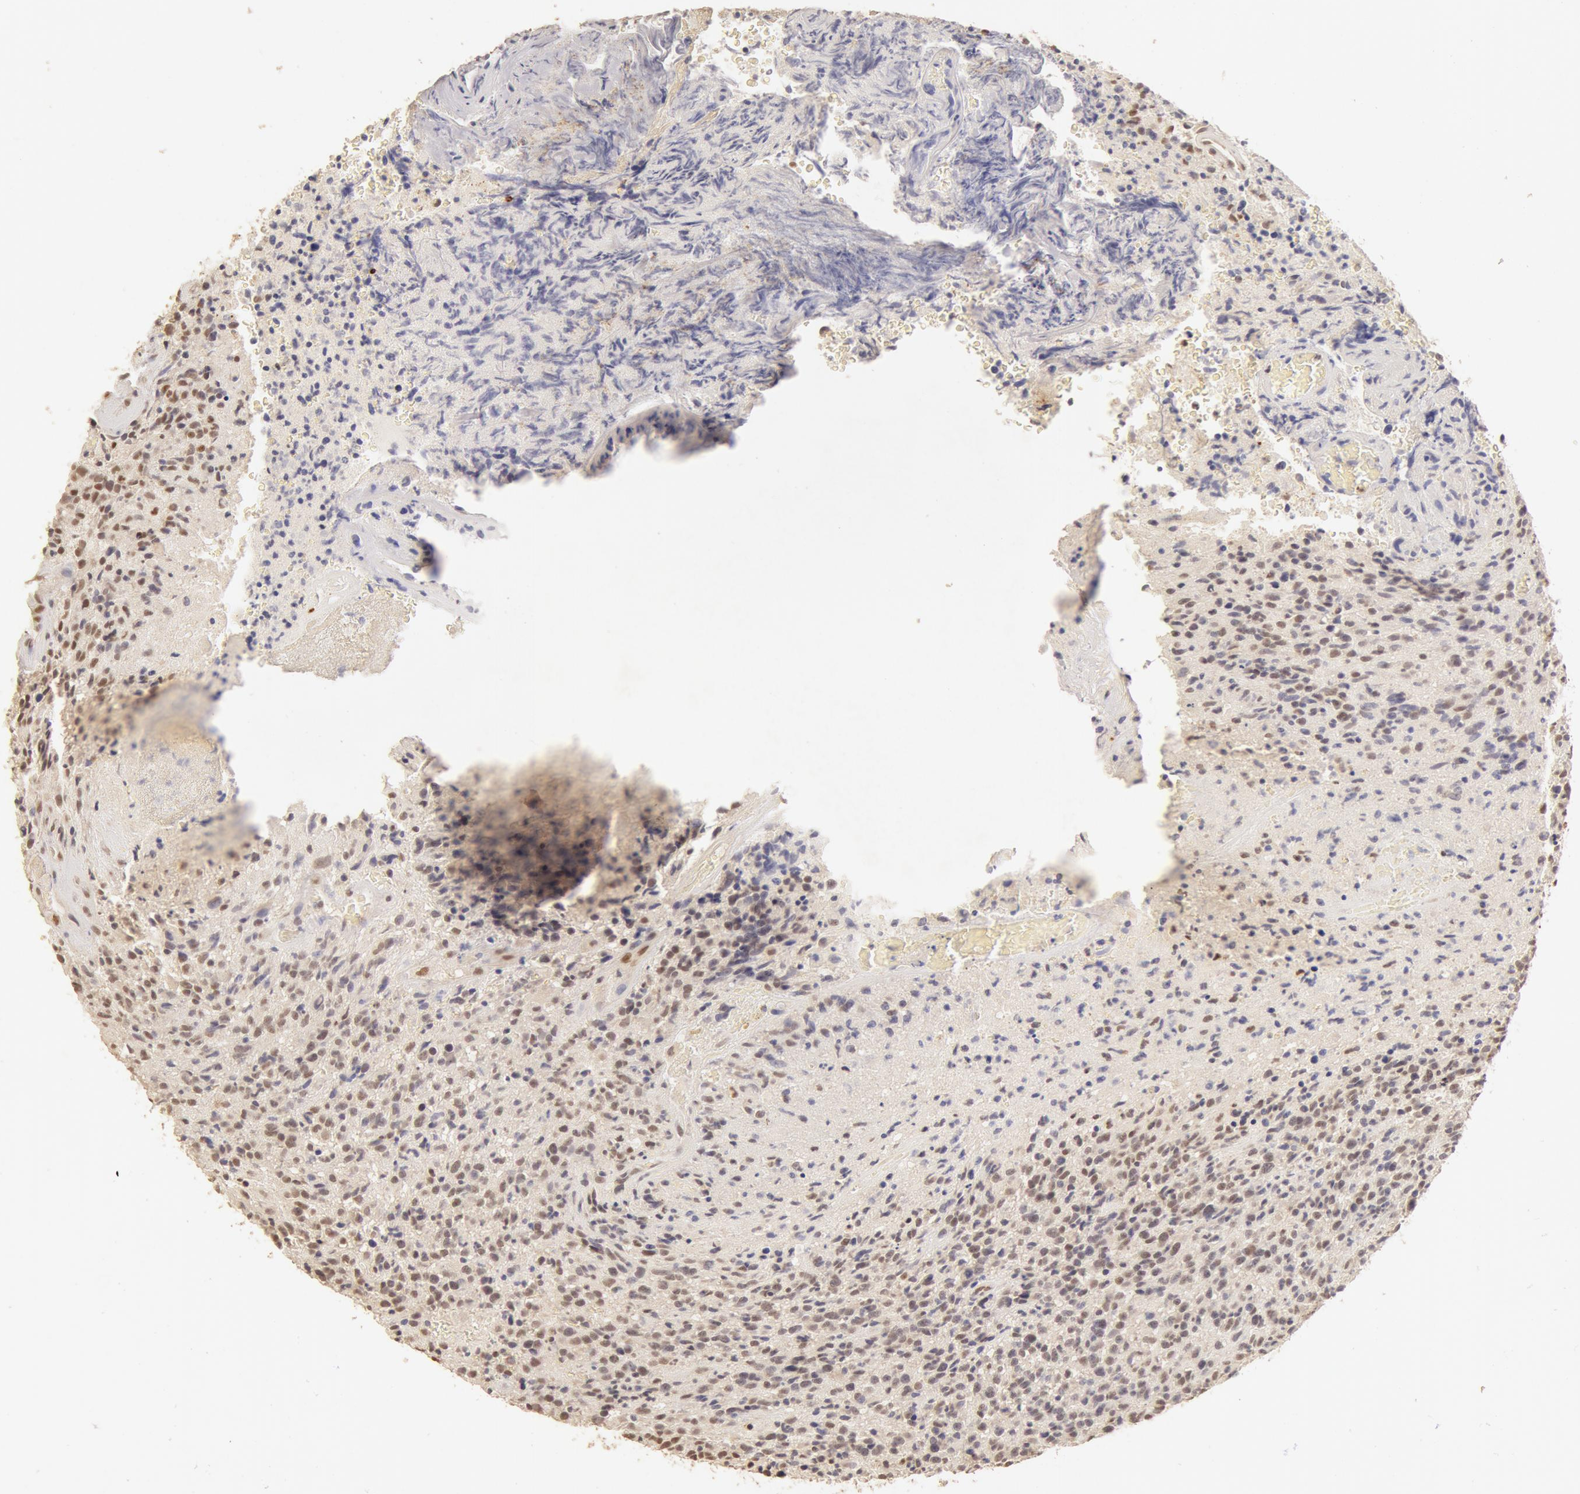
{"staining": {"intensity": "moderate", "quantity": ">75%", "location": "nuclear"}, "tissue": "glioma", "cell_type": "Tumor cells", "image_type": "cancer", "snomed": [{"axis": "morphology", "description": "Glioma, malignant, High grade"}, {"axis": "topography", "description": "Brain"}], "caption": "Moderate nuclear protein staining is identified in approximately >75% of tumor cells in glioma.", "gene": "SNRNP70", "patient": {"sex": "male", "age": 36}}